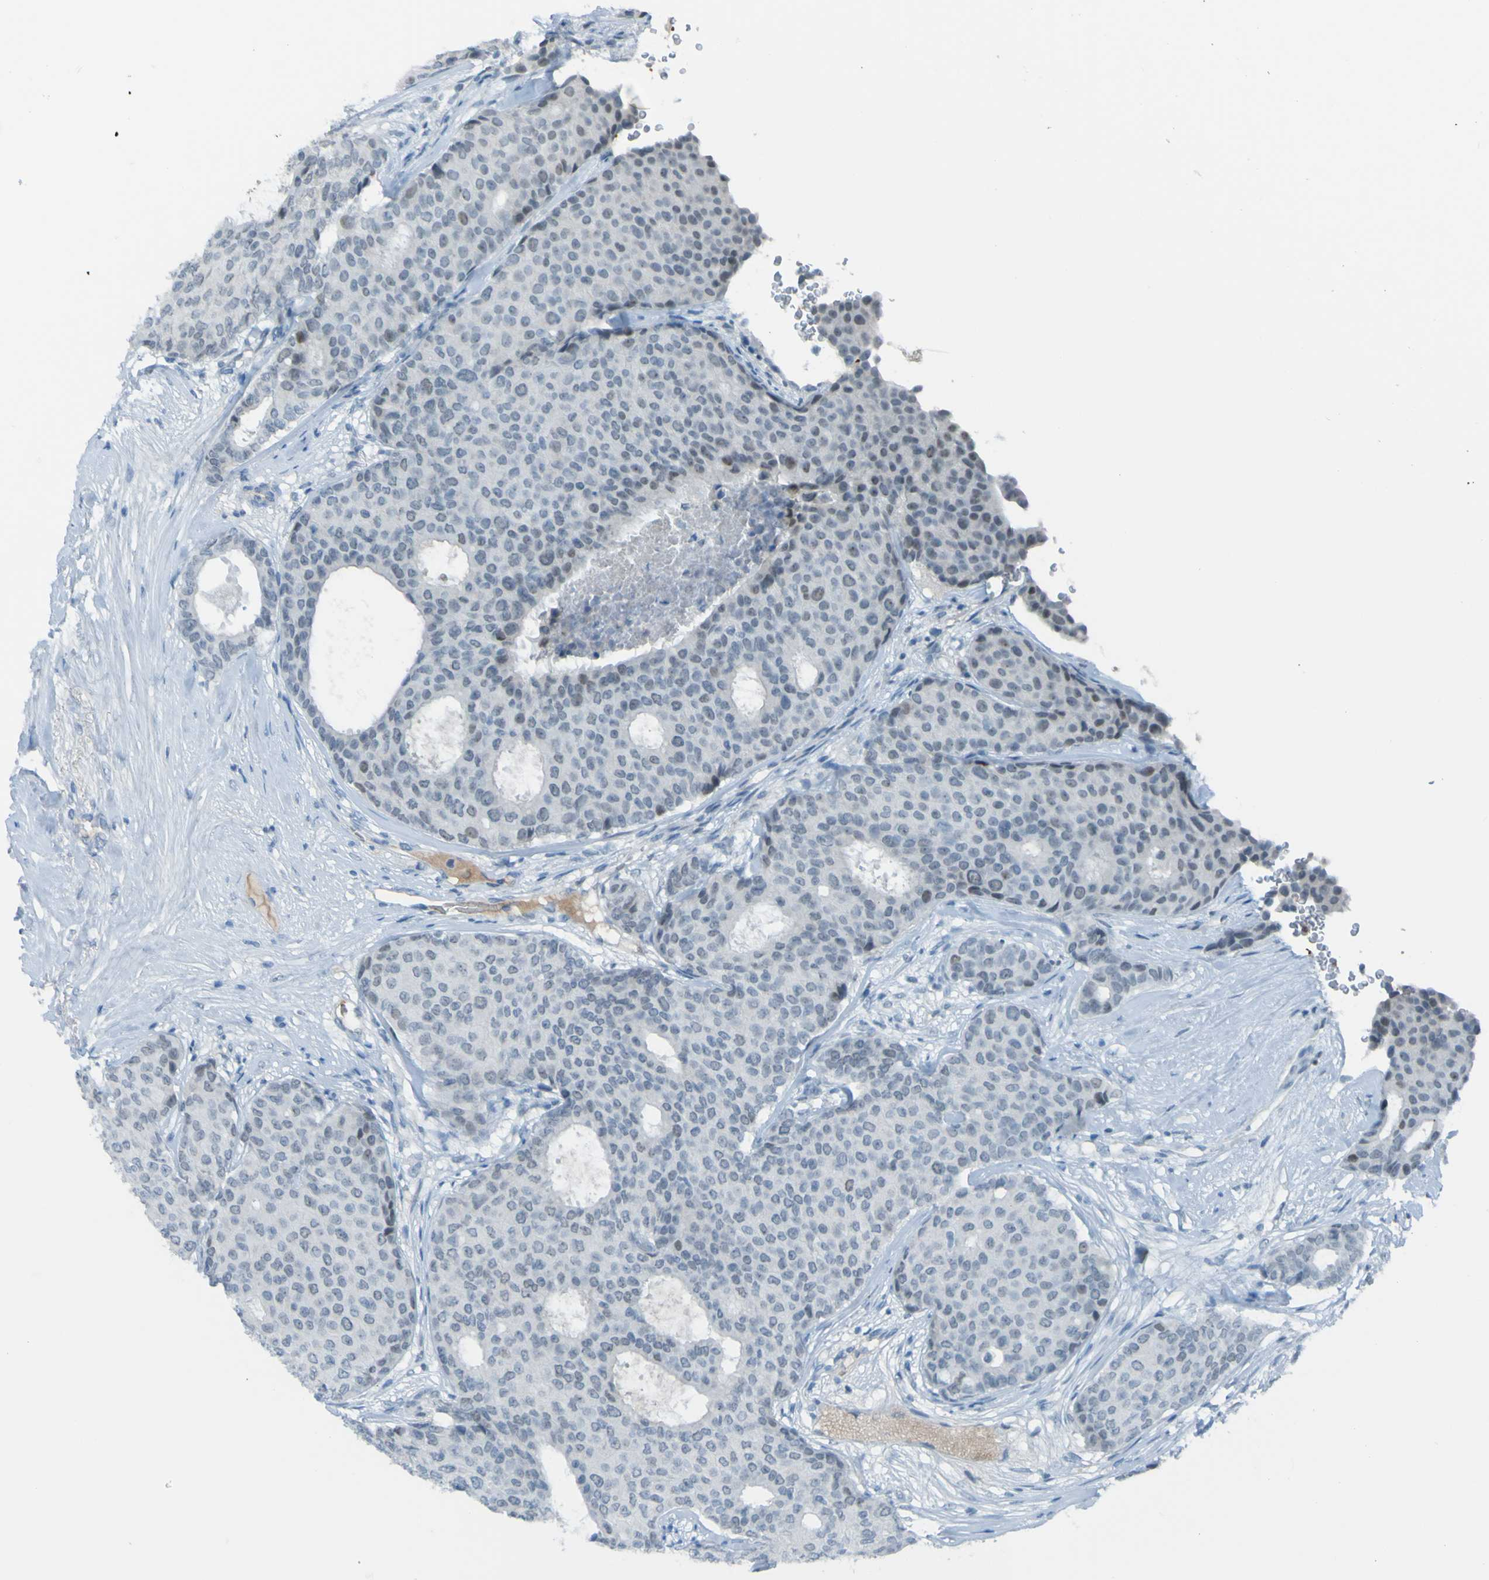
{"staining": {"intensity": "negative", "quantity": "none", "location": "none"}, "tissue": "breast cancer", "cell_type": "Tumor cells", "image_type": "cancer", "snomed": [{"axis": "morphology", "description": "Duct carcinoma"}, {"axis": "topography", "description": "Breast"}], "caption": "IHC image of breast cancer (infiltrating ductal carcinoma) stained for a protein (brown), which reveals no staining in tumor cells.", "gene": "USP36", "patient": {"sex": "female", "age": 75}}